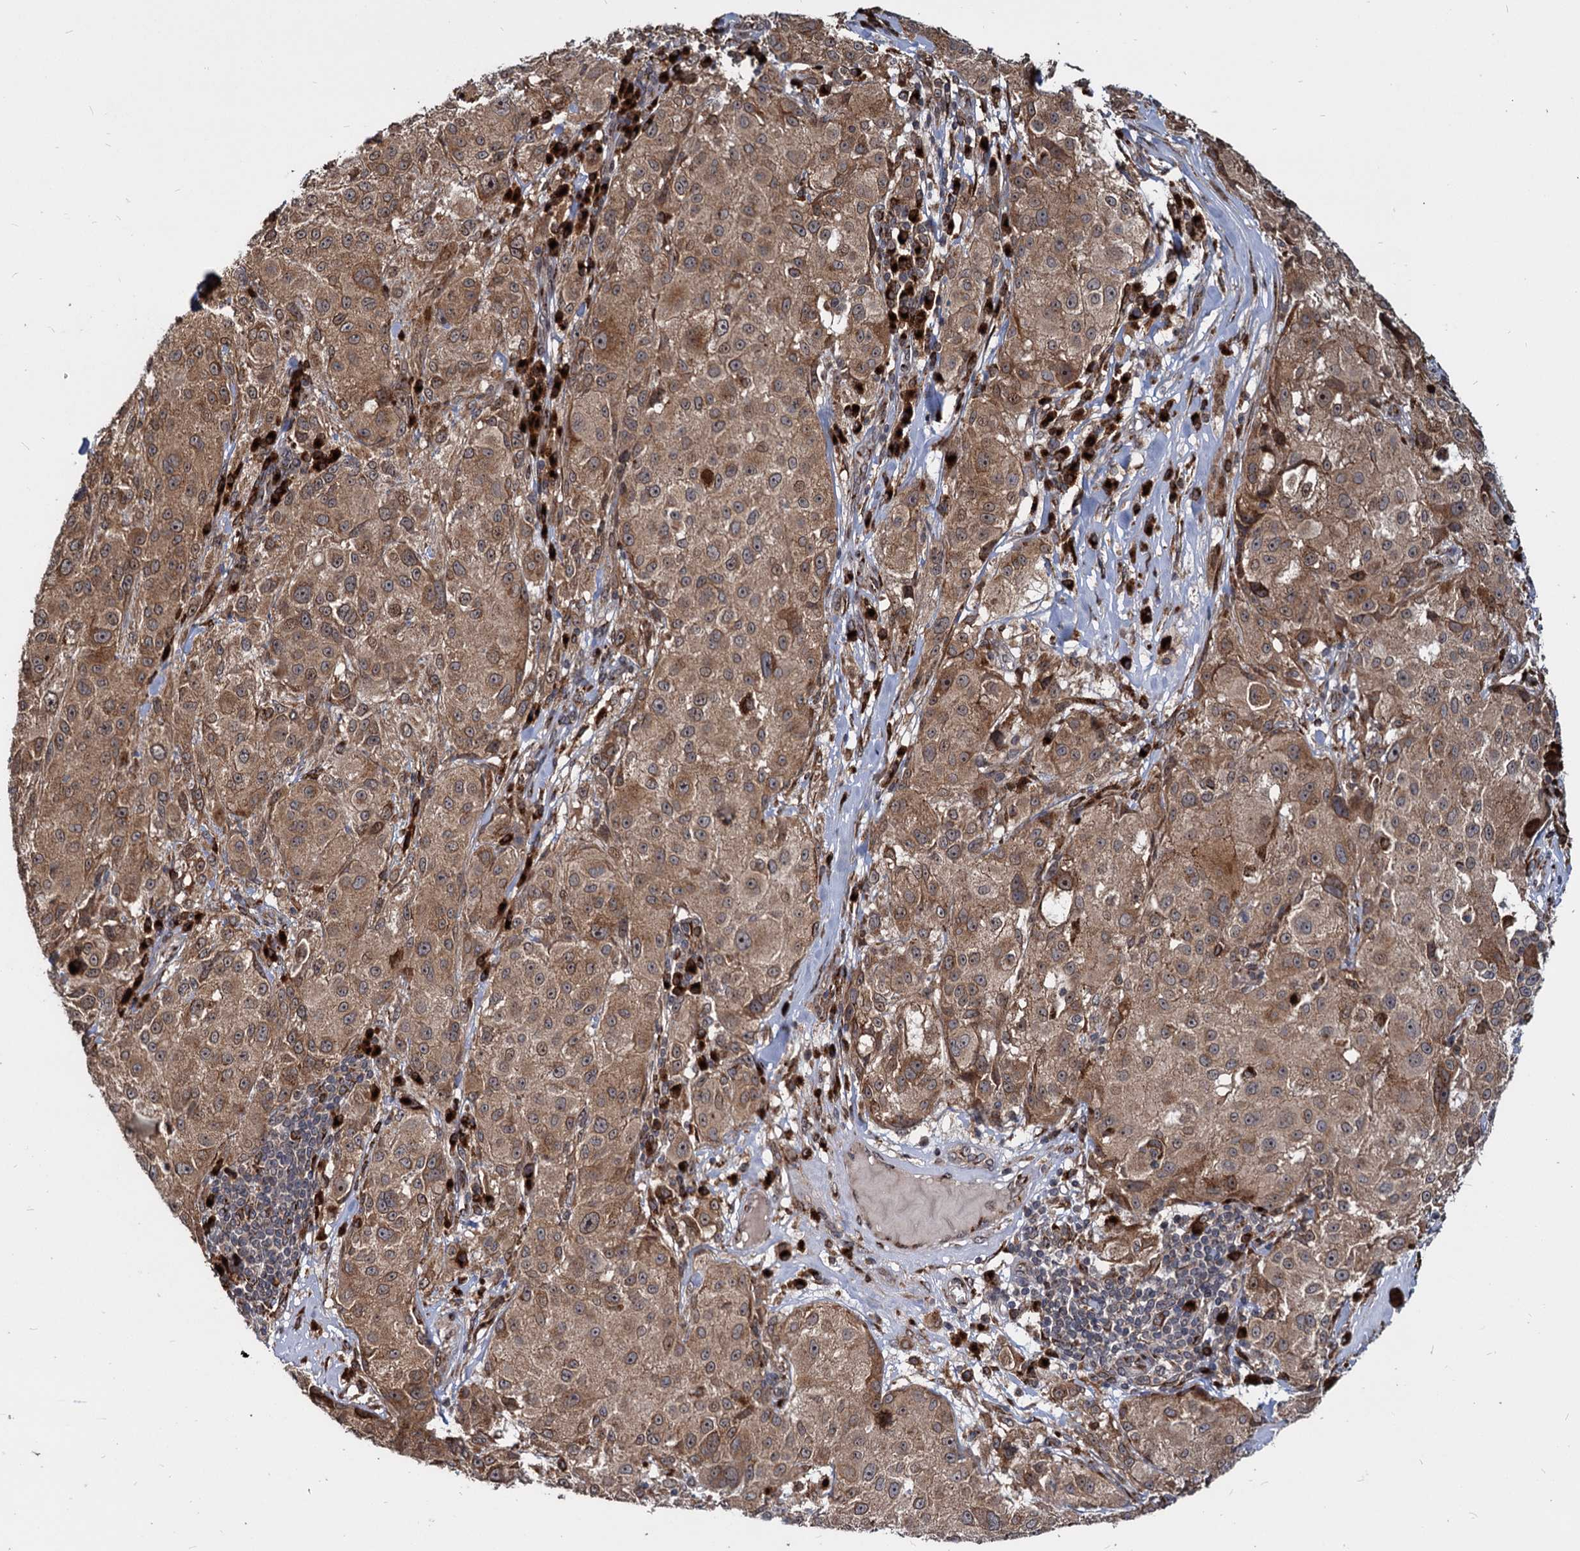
{"staining": {"intensity": "moderate", "quantity": ">75%", "location": "cytoplasmic/membranous"}, "tissue": "melanoma", "cell_type": "Tumor cells", "image_type": "cancer", "snomed": [{"axis": "morphology", "description": "Necrosis, NOS"}, {"axis": "morphology", "description": "Malignant melanoma, NOS"}, {"axis": "topography", "description": "Skin"}], "caption": "IHC (DAB) staining of human melanoma shows moderate cytoplasmic/membranous protein staining in approximately >75% of tumor cells.", "gene": "SAAL1", "patient": {"sex": "female", "age": 87}}